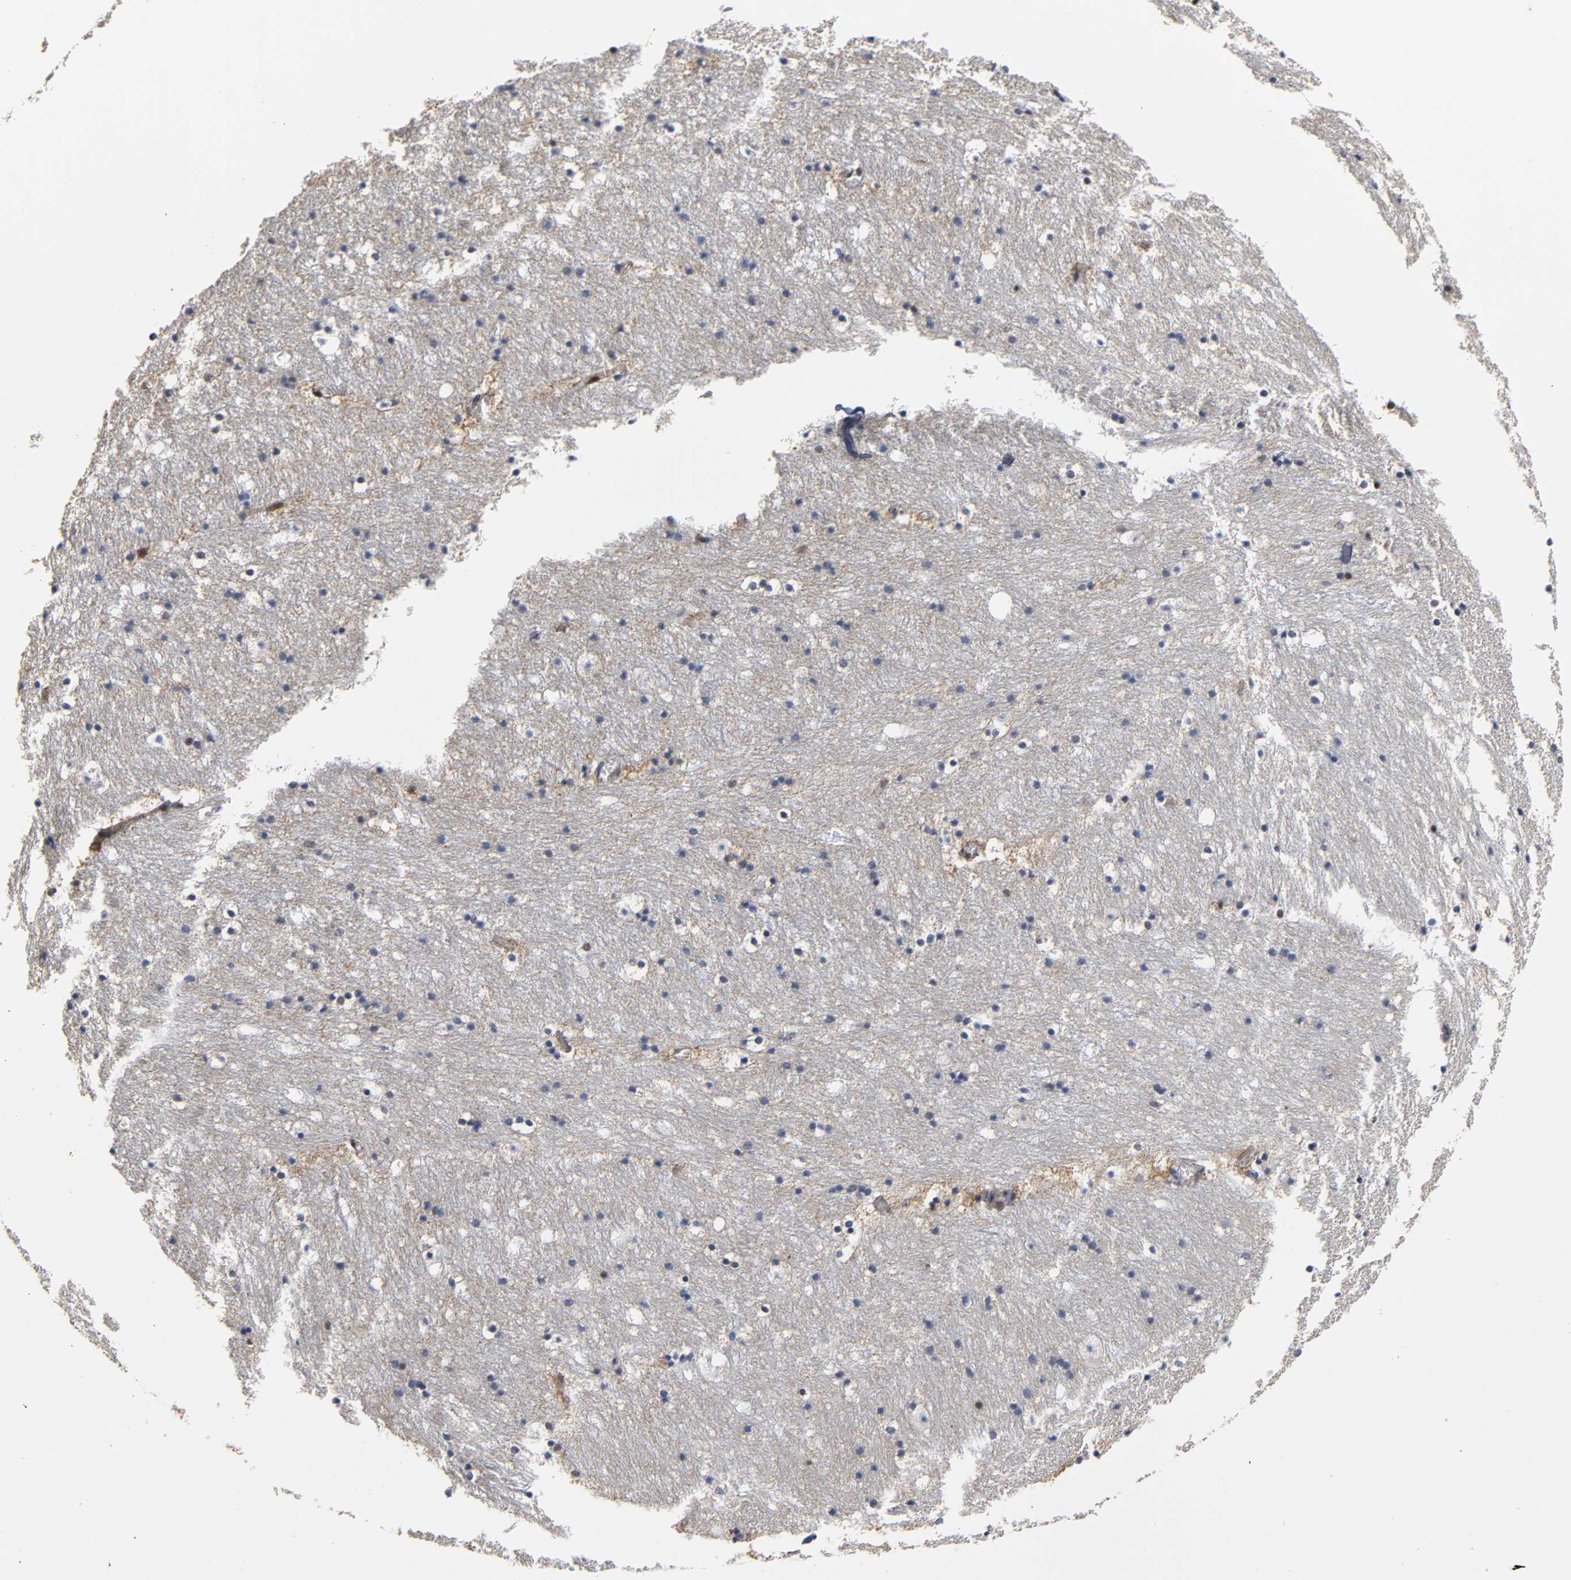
{"staining": {"intensity": "moderate", "quantity": ">75%", "location": "nuclear"}, "tissue": "caudate", "cell_type": "Glial cells", "image_type": "normal", "snomed": [{"axis": "morphology", "description": "Normal tissue, NOS"}, {"axis": "topography", "description": "Lateral ventricle wall"}], "caption": "Protein analysis of unremarkable caudate demonstrates moderate nuclear positivity in about >75% of glial cells.", "gene": "CREBBP", "patient": {"sex": "male", "age": 45}}